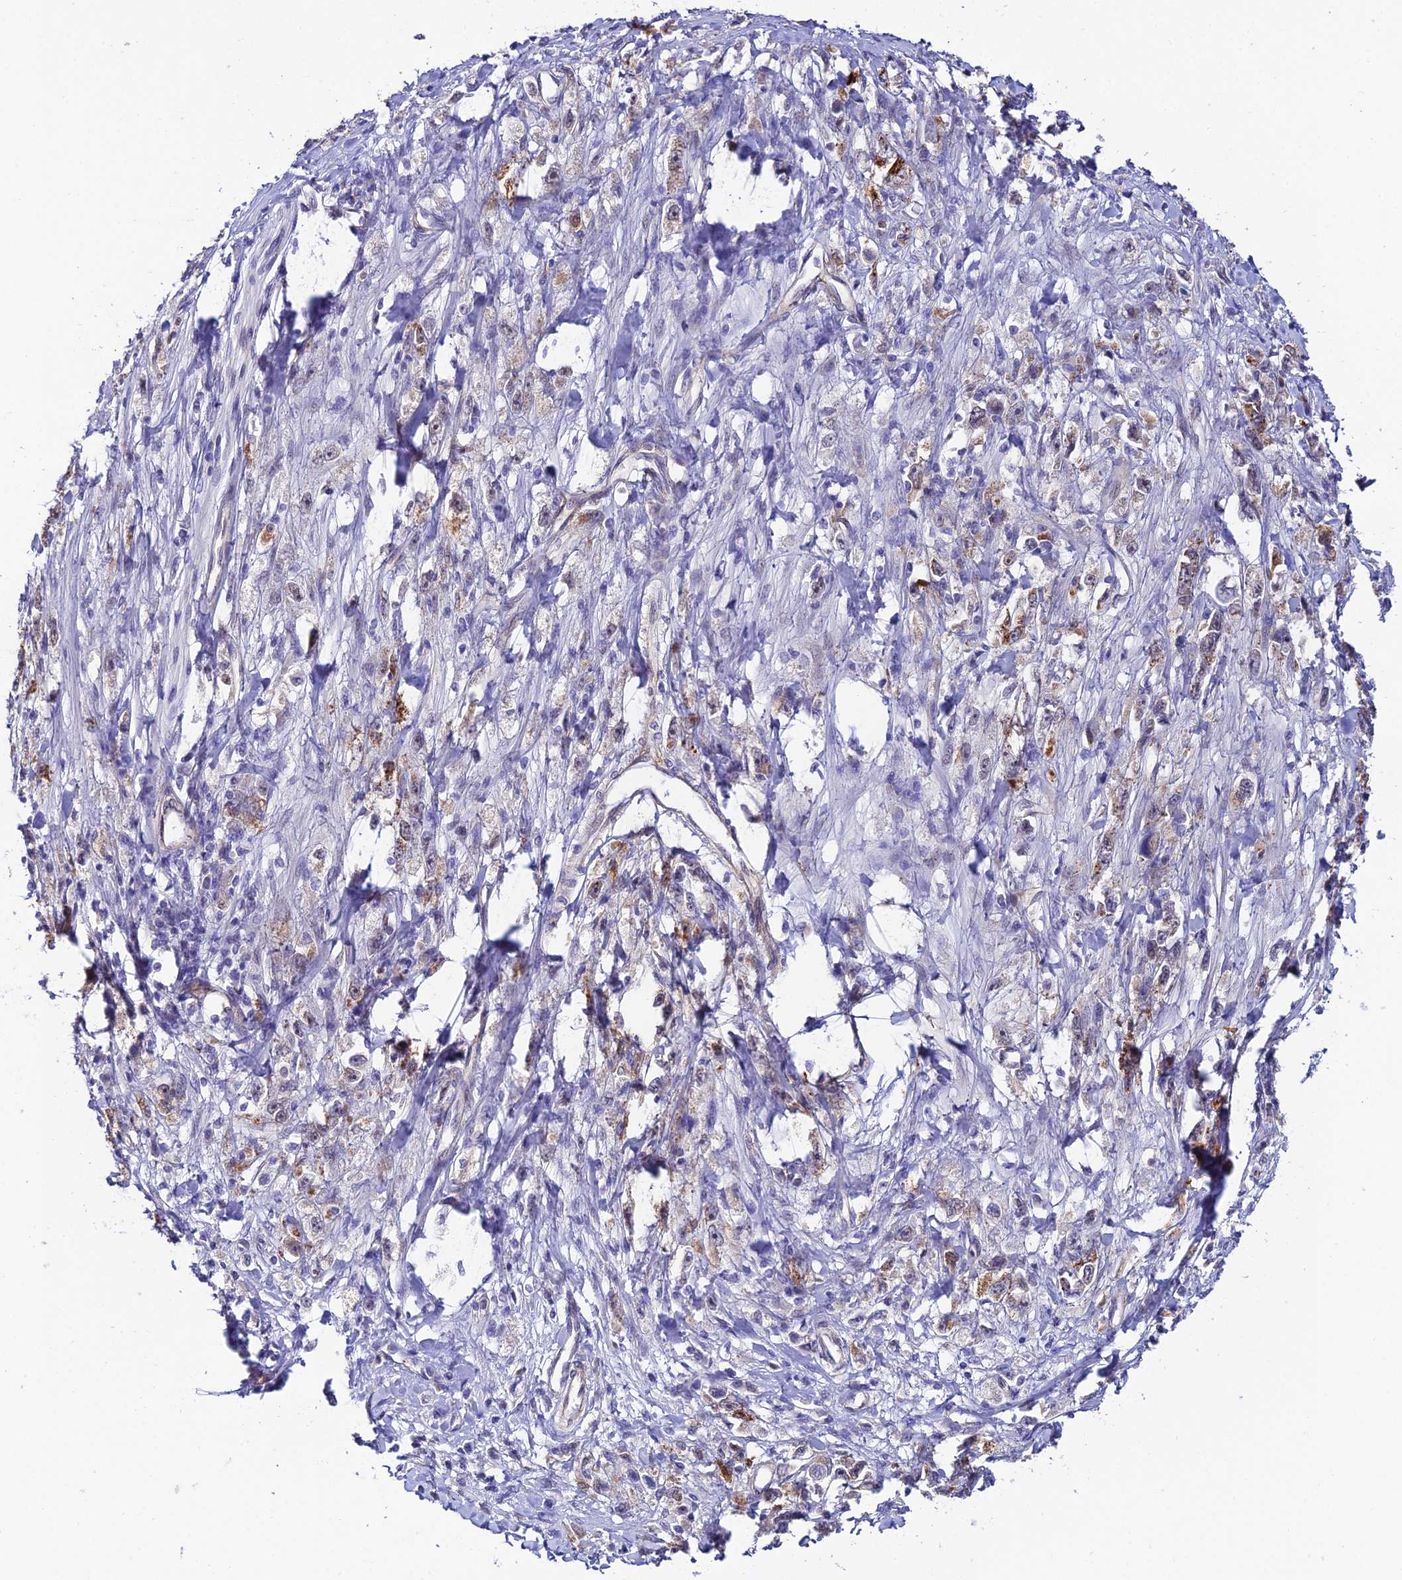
{"staining": {"intensity": "moderate", "quantity": "<25%", "location": "cytoplasmic/membranous"}, "tissue": "stomach cancer", "cell_type": "Tumor cells", "image_type": "cancer", "snomed": [{"axis": "morphology", "description": "Adenocarcinoma, NOS"}, {"axis": "topography", "description": "Stomach"}], "caption": "The photomicrograph exhibits immunohistochemical staining of stomach cancer (adenocarcinoma). There is moderate cytoplasmic/membranous positivity is appreciated in about <25% of tumor cells.", "gene": "SYT15", "patient": {"sex": "female", "age": 59}}